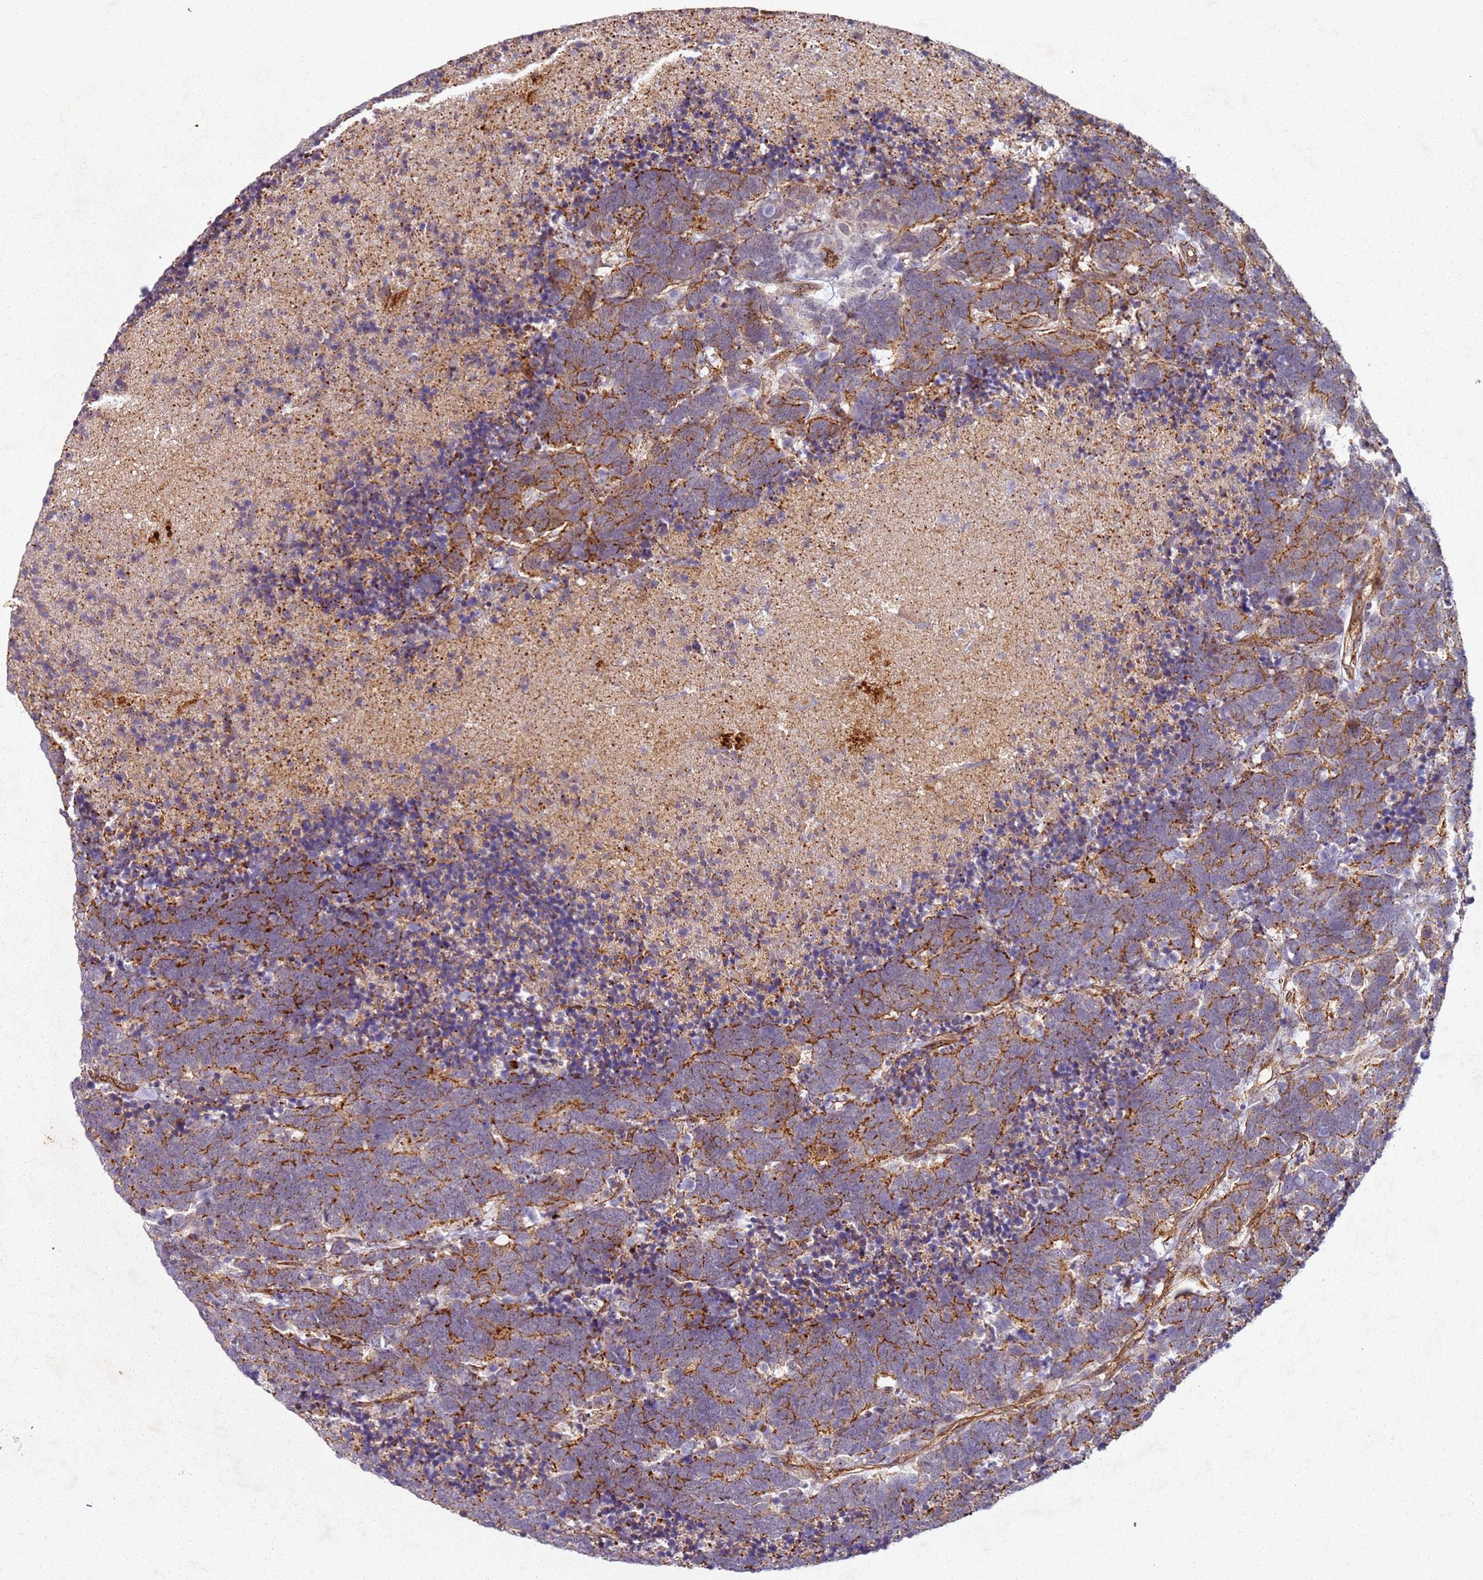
{"staining": {"intensity": "moderate", "quantity": ">75%", "location": "cytoplasmic/membranous"}, "tissue": "carcinoid", "cell_type": "Tumor cells", "image_type": "cancer", "snomed": [{"axis": "morphology", "description": "Carcinoma, NOS"}, {"axis": "morphology", "description": "Carcinoid, malignant, NOS"}, {"axis": "topography", "description": "Urinary bladder"}], "caption": "A brown stain labels moderate cytoplasmic/membranous staining of a protein in carcinoid tumor cells.", "gene": "C2CD4B", "patient": {"sex": "male", "age": 57}}